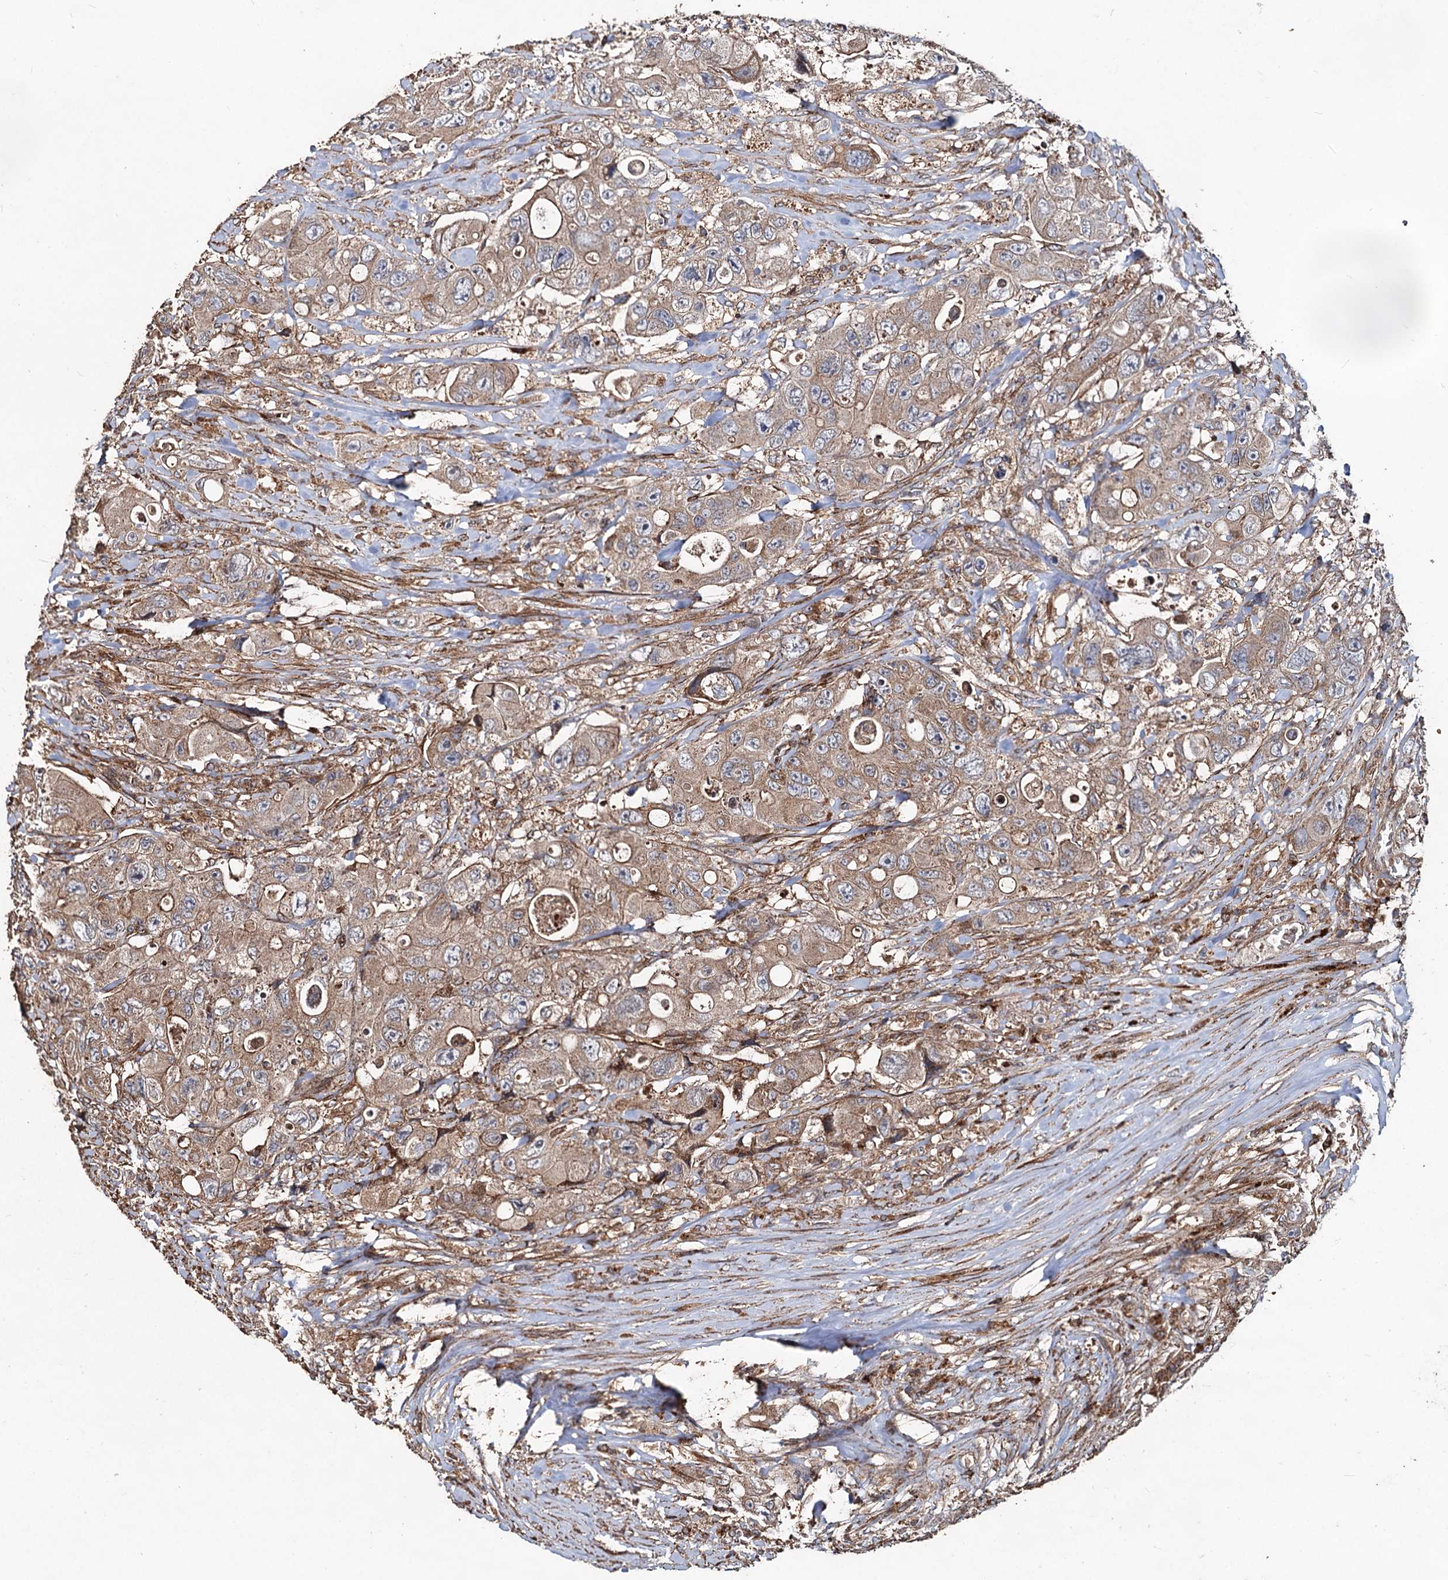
{"staining": {"intensity": "moderate", "quantity": ">75%", "location": "cytoplasmic/membranous"}, "tissue": "colorectal cancer", "cell_type": "Tumor cells", "image_type": "cancer", "snomed": [{"axis": "morphology", "description": "Adenocarcinoma, NOS"}, {"axis": "topography", "description": "Colon"}], "caption": "The image reveals staining of colorectal adenocarcinoma, revealing moderate cytoplasmic/membranous protein positivity (brown color) within tumor cells.", "gene": "NOTCH2NLA", "patient": {"sex": "female", "age": 46}}